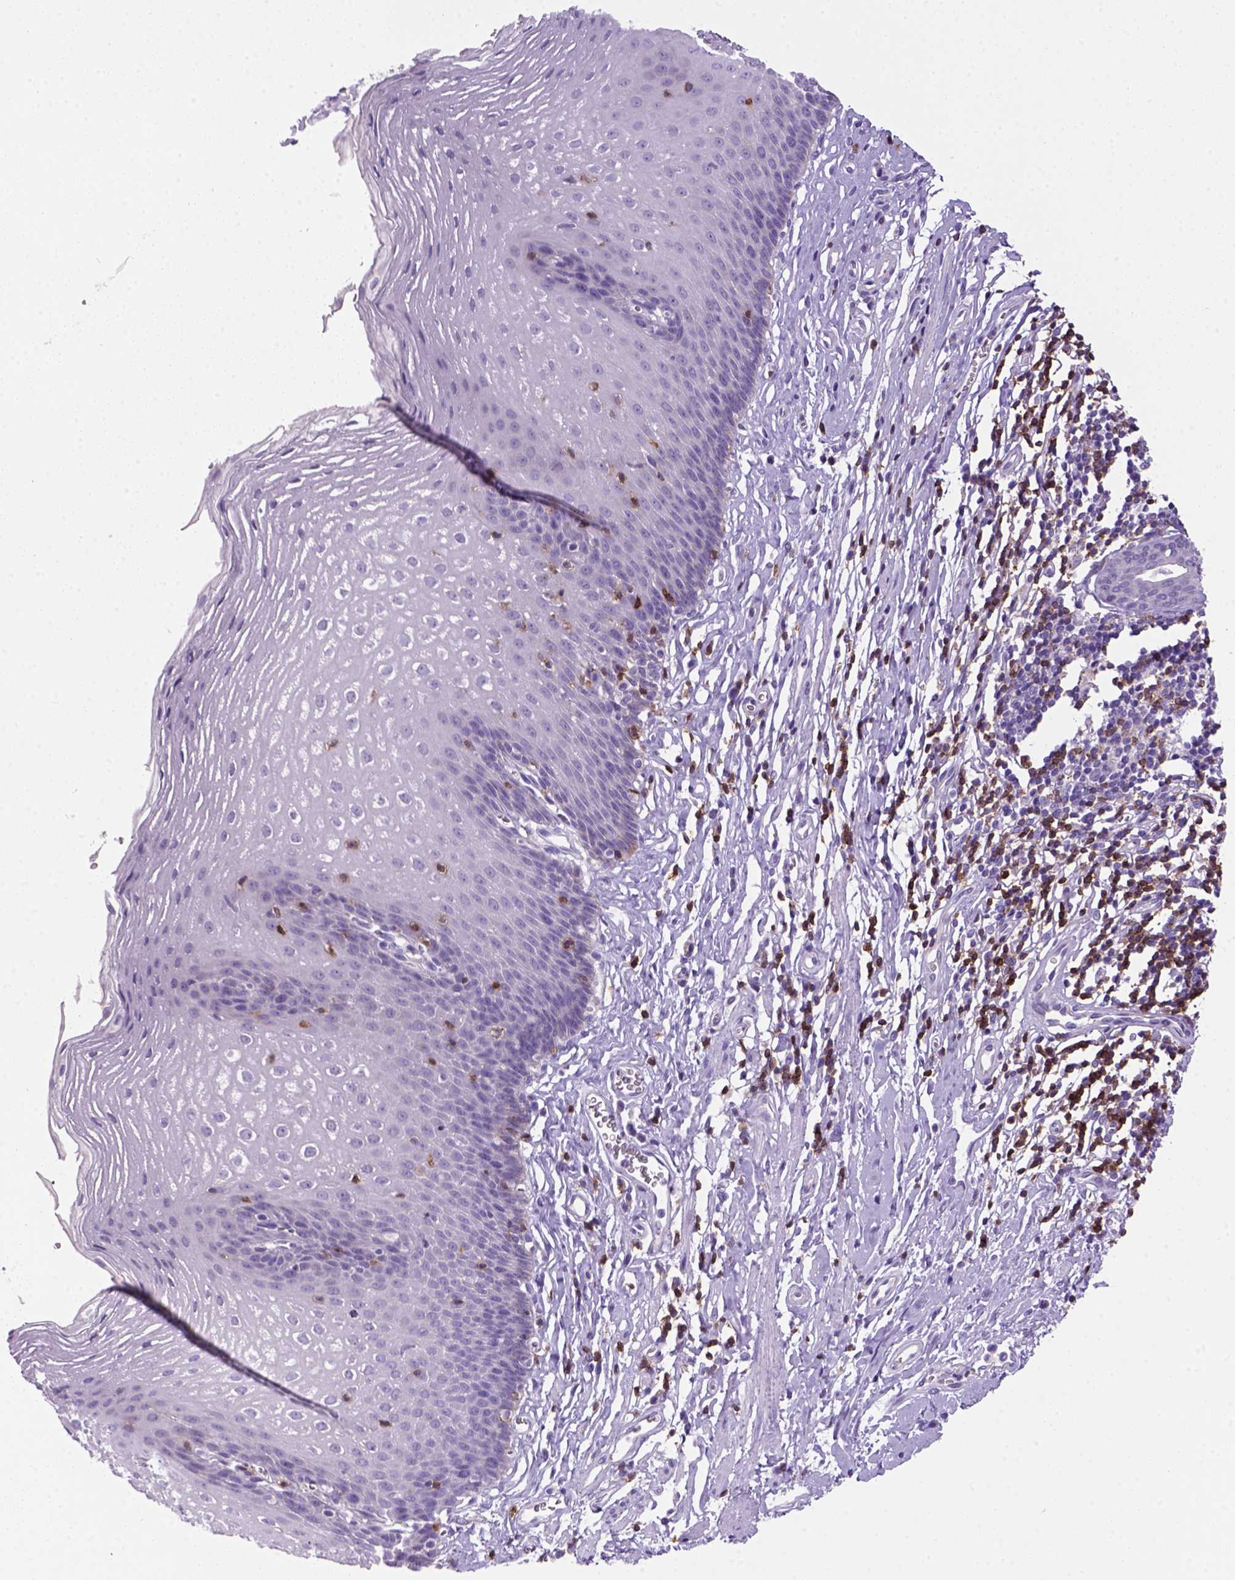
{"staining": {"intensity": "negative", "quantity": "none", "location": "none"}, "tissue": "esophagus", "cell_type": "Squamous epithelial cells", "image_type": "normal", "snomed": [{"axis": "morphology", "description": "Normal tissue, NOS"}, {"axis": "topography", "description": "Esophagus"}], "caption": "This is an IHC image of normal esophagus. There is no staining in squamous epithelial cells.", "gene": "CD3E", "patient": {"sex": "male", "age": 72}}